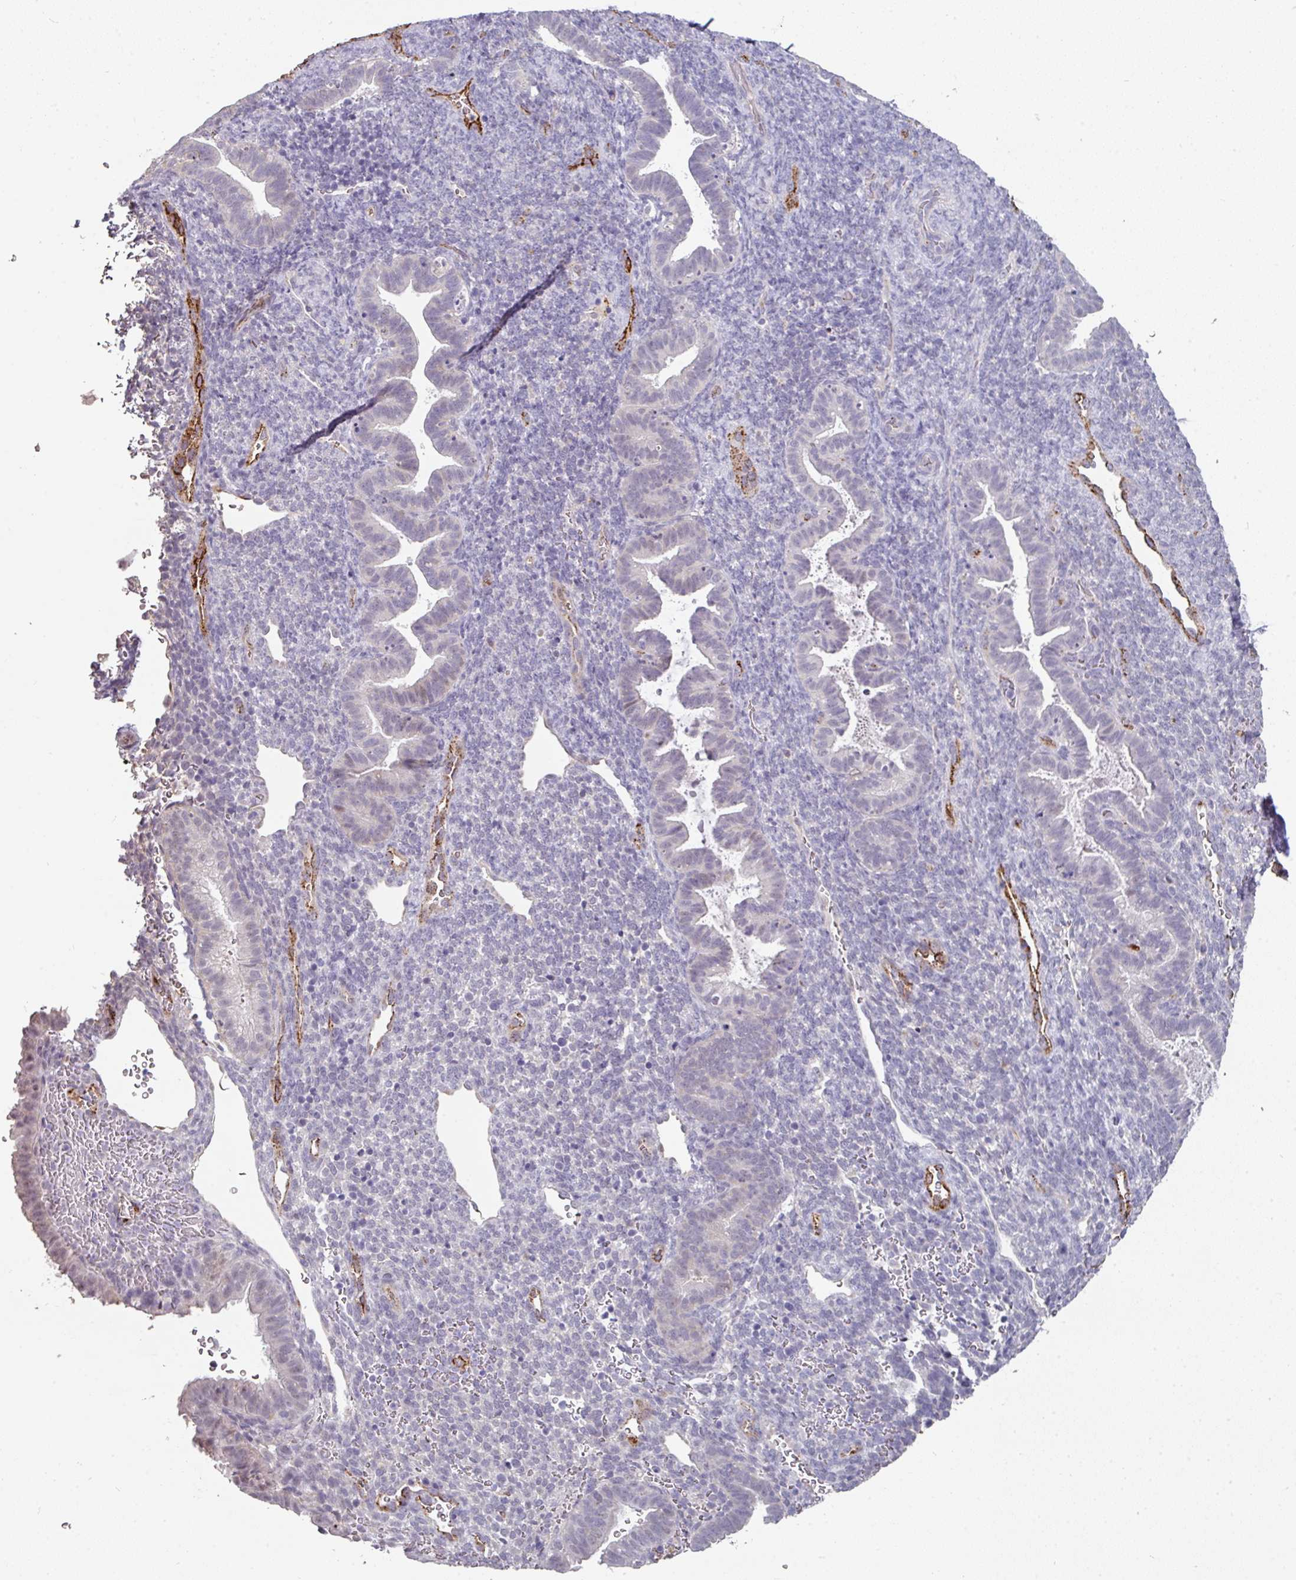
{"staining": {"intensity": "negative", "quantity": "none", "location": "none"}, "tissue": "endometrium", "cell_type": "Cells in endometrial stroma", "image_type": "normal", "snomed": [{"axis": "morphology", "description": "Normal tissue, NOS"}, {"axis": "topography", "description": "Endometrium"}], "caption": "Protein analysis of unremarkable endometrium displays no significant positivity in cells in endometrial stroma. The staining was performed using DAB to visualize the protein expression in brown, while the nuclei were stained in blue with hematoxylin (Magnification: 20x).", "gene": "SIDT2", "patient": {"sex": "female", "age": 34}}